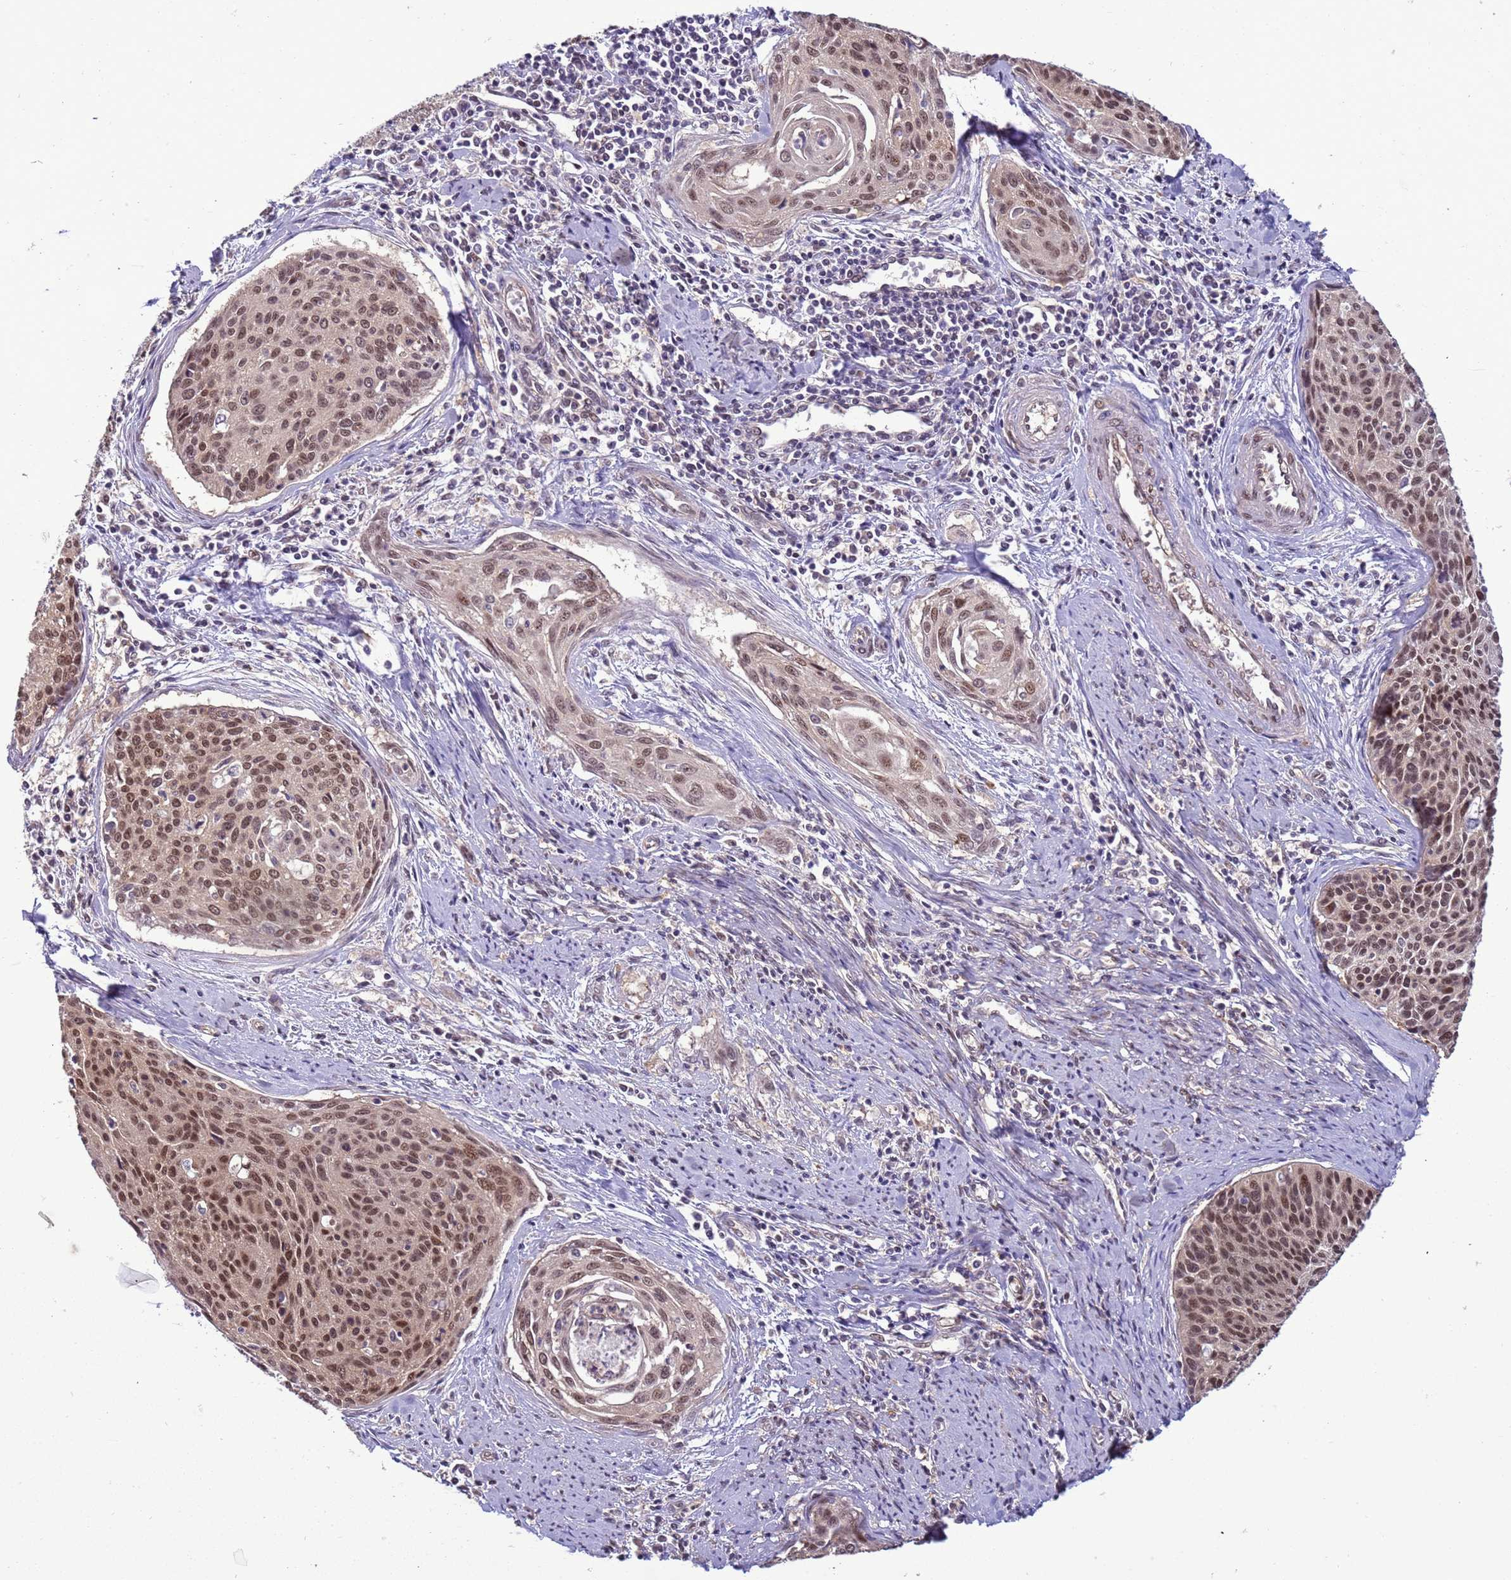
{"staining": {"intensity": "moderate", "quantity": ">75%", "location": "nuclear"}, "tissue": "cervical cancer", "cell_type": "Tumor cells", "image_type": "cancer", "snomed": [{"axis": "morphology", "description": "Squamous cell carcinoma, NOS"}, {"axis": "topography", "description": "Cervix"}], "caption": "Protein expression analysis of human cervical cancer (squamous cell carcinoma) reveals moderate nuclear expression in approximately >75% of tumor cells.", "gene": "ZBTB5", "patient": {"sex": "female", "age": 55}}